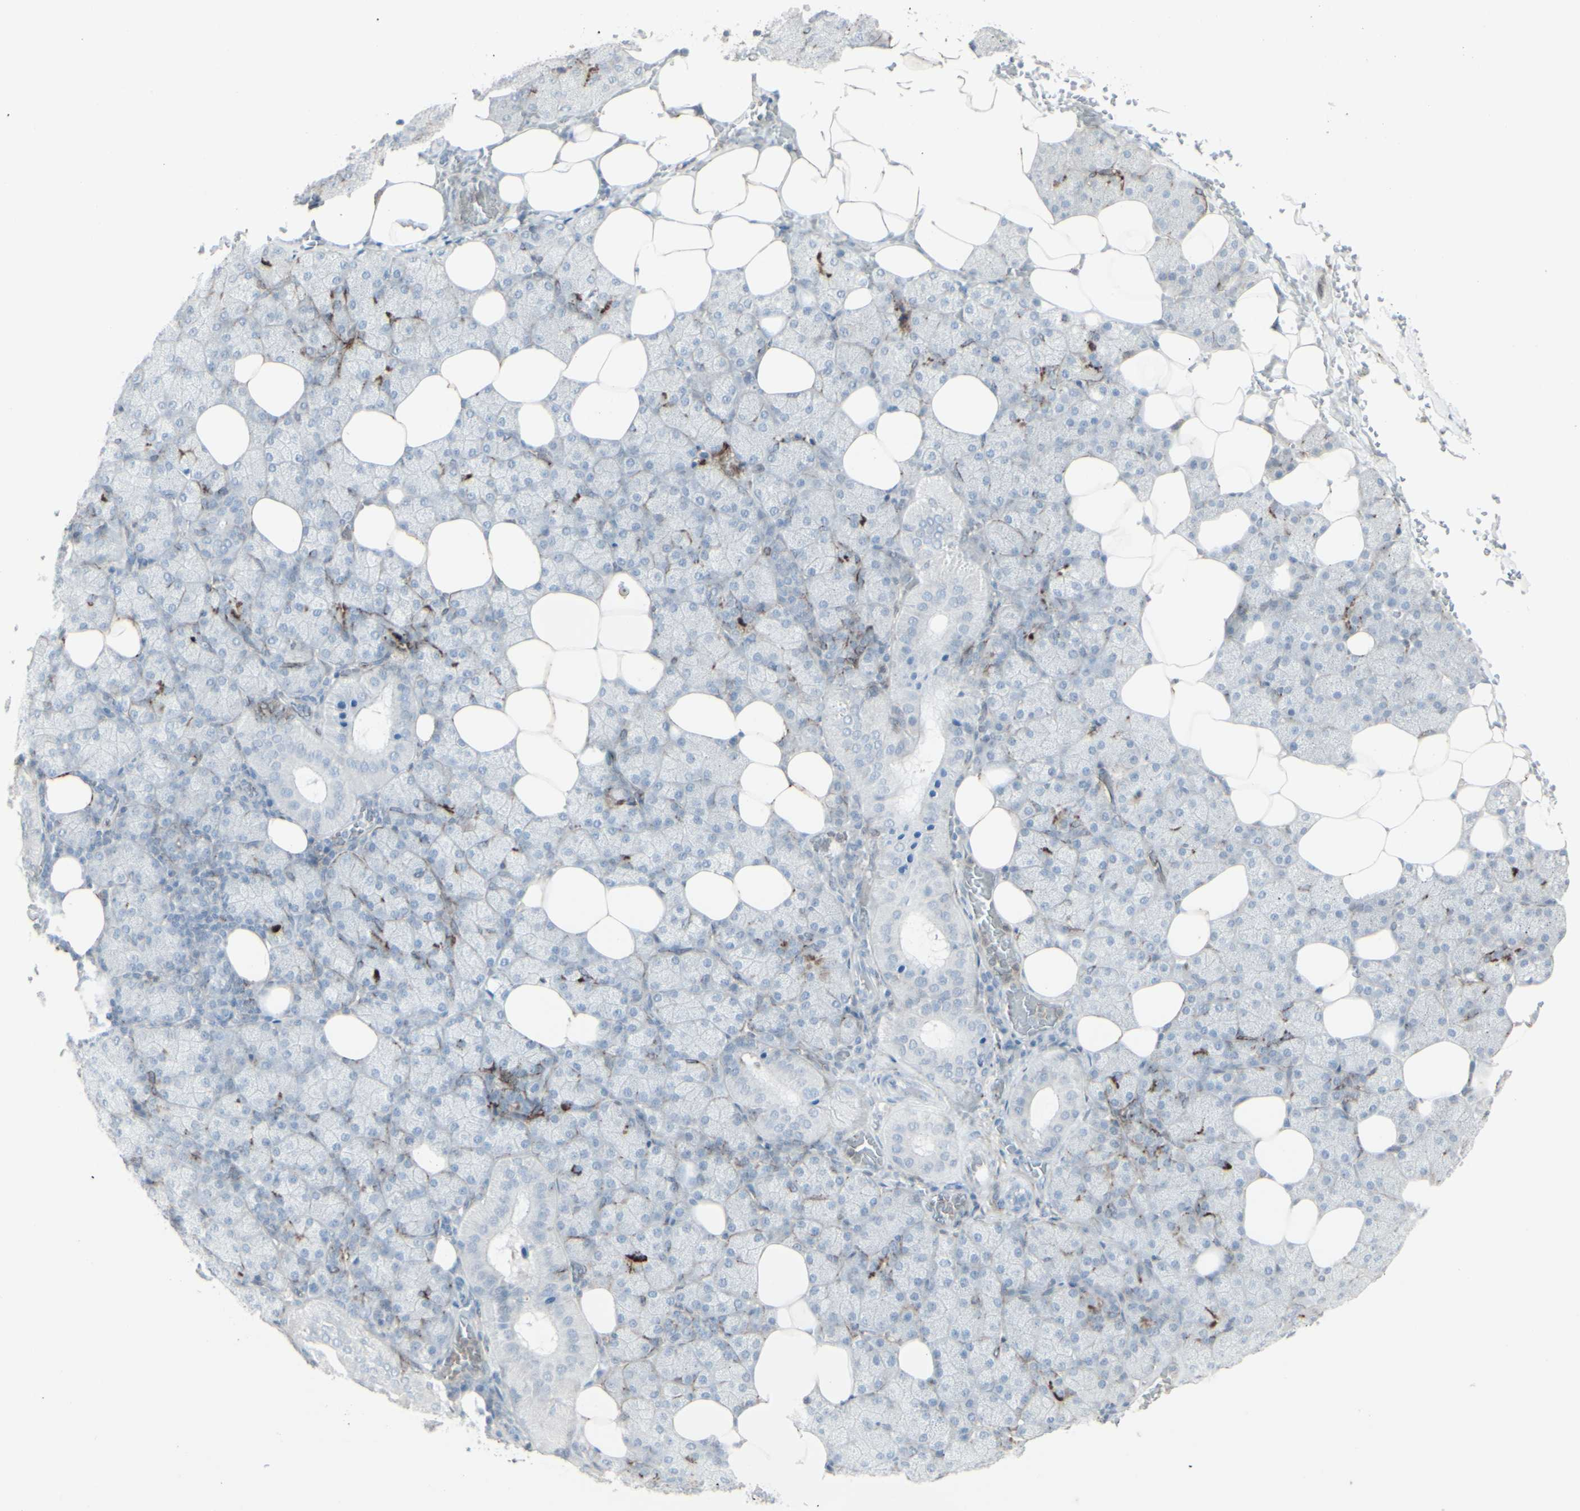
{"staining": {"intensity": "negative", "quantity": "none", "location": "none"}, "tissue": "salivary gland", "cell_type": "Glandular cells", "image_type": "normal", "snomed": [{"axis": "morphology", "description": "Normal tissue, NOS"}, {"axis": "topography", "description": "Lymph node"}, {"axis": "topography", "description": "Salivary gland"}], "caption": "This is a photomicrograph of immunohistochemistry staining of normal salivary gland, which shows no expression in glandular cells. The staining was performed using DAB (3,3'-diaminobenzidine) to visualize the protein expression in brown, while the nuclei were stained in blue with hematoxylin (Magnification: 20x).", "gene": "GJA1", "patient": {"sex": "male", "age": 8}}